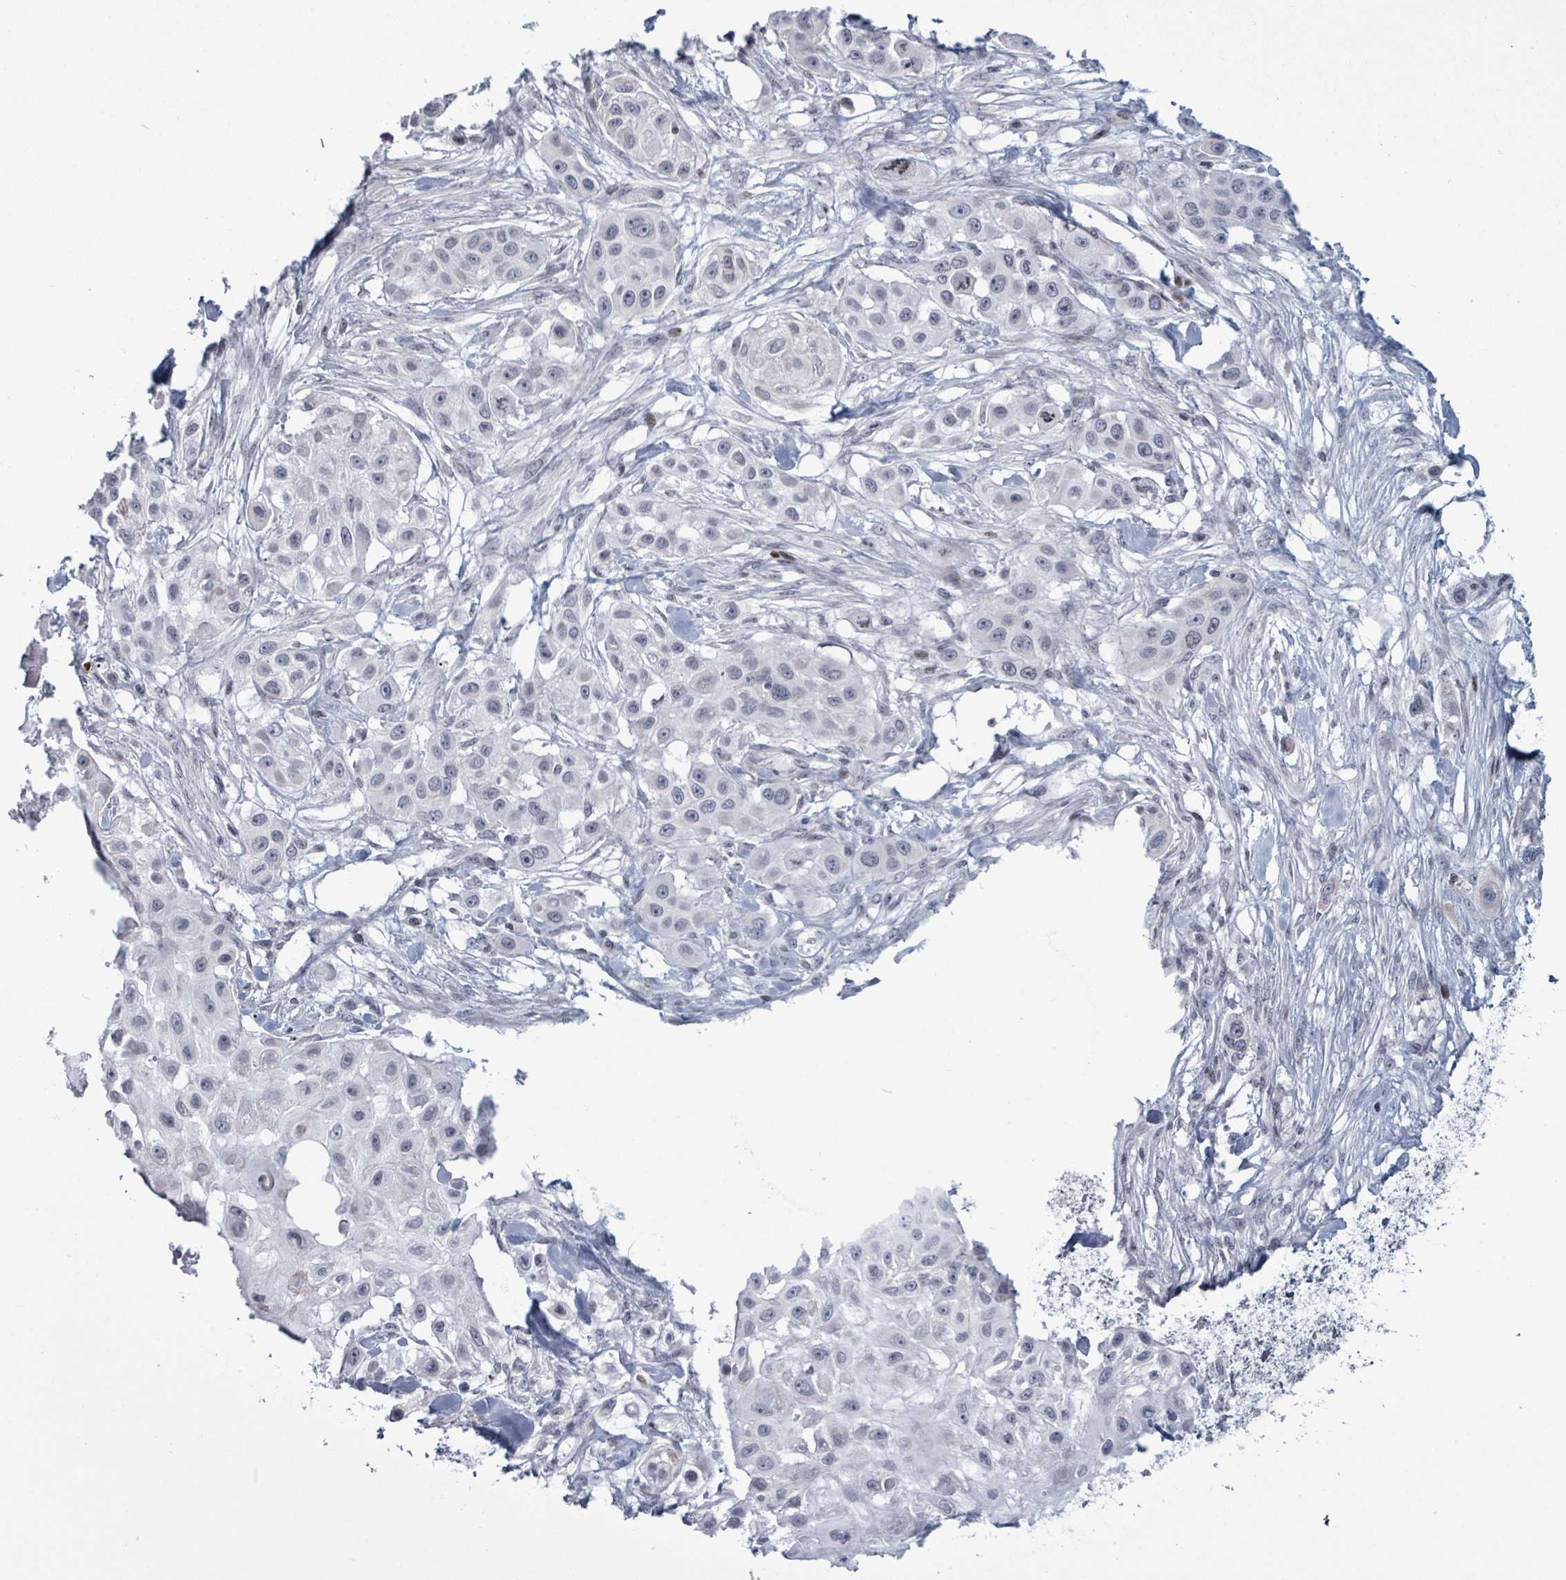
{"staining": {"intensity": "negative", "quantity": "none", "location": "none"}, "tissue": "skin cancer", "cell_type": "Tumor cells", "image_type": "cancer", "snomed": [{"axis": "morphology", "description": "Squamous cell carcinoma, NOS"}, {"axis": "topography", "description": "Skin"}], "caption": "This micrograph is of skin cancer (squamous cell carcinoma) stained with IHC to label a protein in brown with the nuclei are counter-stained blue. There is no positivity in tumor cells.", "gene": "FNDC4", "patient": {"sex": "male", "age": 63}}